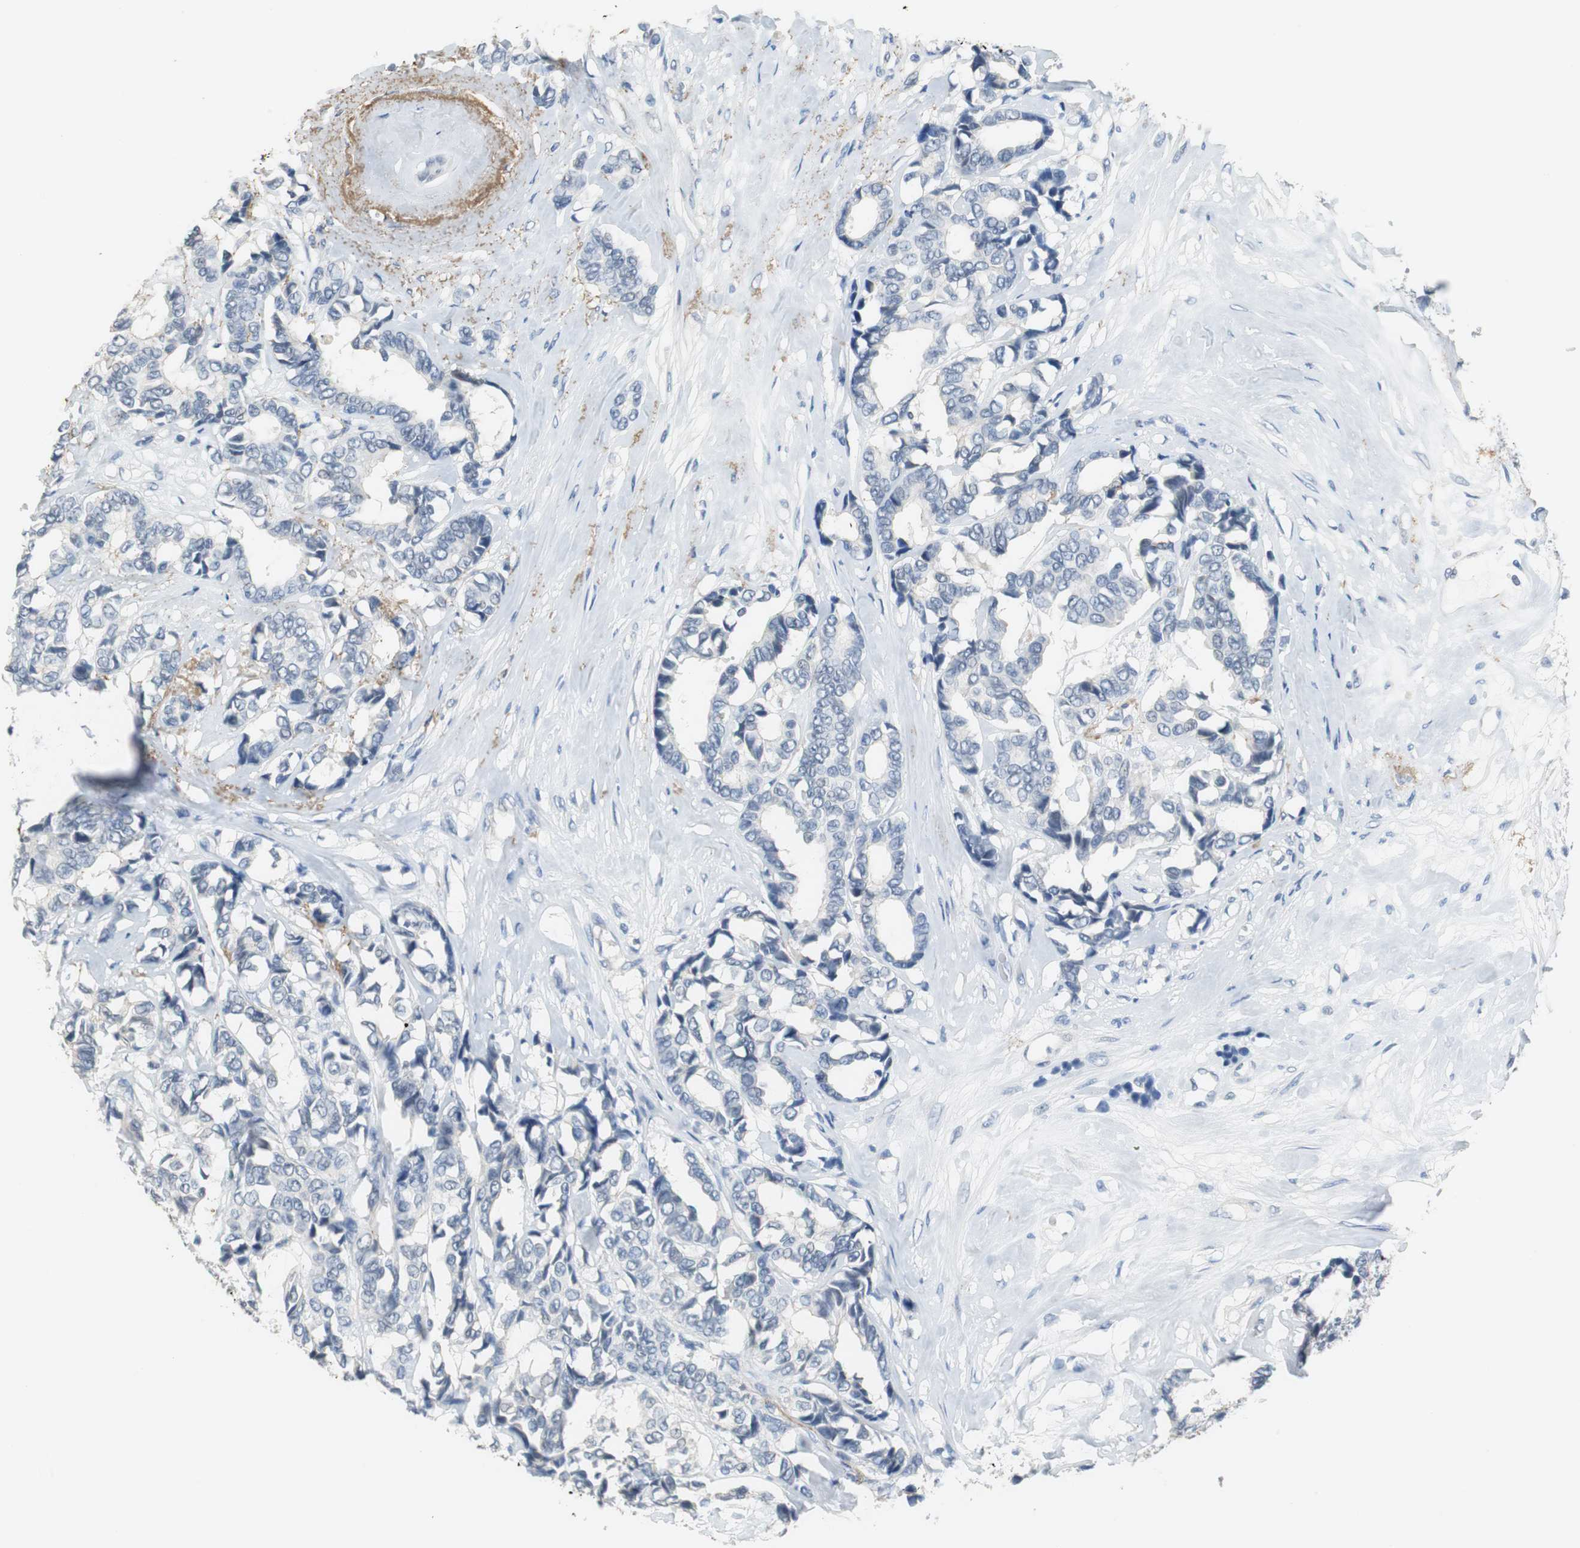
{"staining": {"intensity": "negative", "quantity": "none", "location": "none"}, "tissue": "breast cancer", "cell_type": "Tumor cells", "image_type": "cancer", "snomed": [{"axis": "morphology", "description": "Duct carcinoma"}, {"axis": "topography", "description": "Breast"}], "caption": "A histopathology image of breast cancer (invasive ductal carcinoma) stained for a protein displays no brown staining in tumor cells.", "gene": "MUC7", "patient": {"sex": "female", "age": 87}}